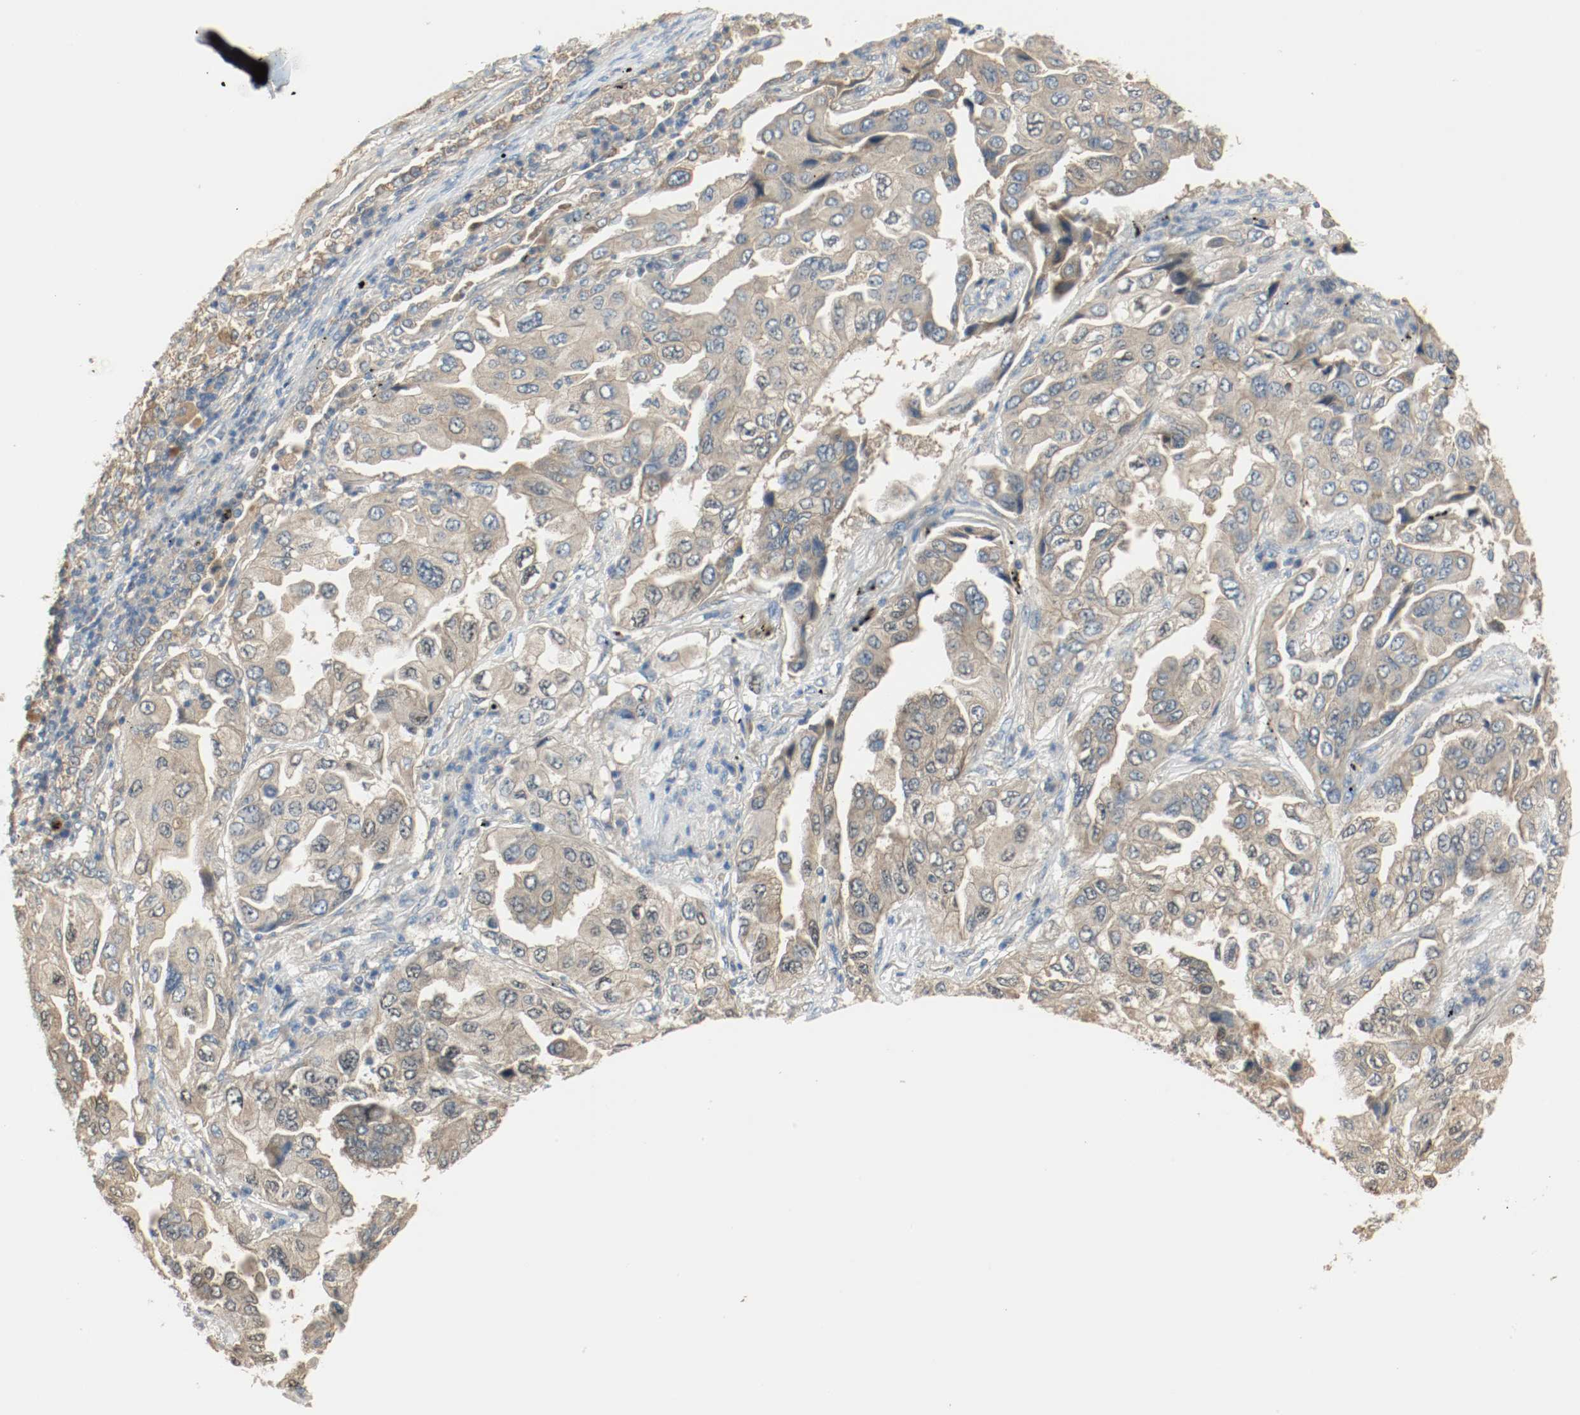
{"staining": {"intensity": "weak", "quantity": ">75%", "location": "cytoplasmic/membranous"}, "tissue": "lung cancer", "cell_type": "Tumor cells", "image_type": "cancer", "snomed": [{"axis": "morphology", "description": "Adenocarcinoma, NOS"}, {"axis": "topography", "description": "Lung"}], "caption": "The histopathology image exhibits staining of lung cancer, revealing weak cytoplasmic/membranous protein positivity (brown color) within tumor cells. (brown staining indicates protein expression, while blue staining denotes nuclei).", "gene": "MELTF", "patient": {"sex": "female", "age": 65}}